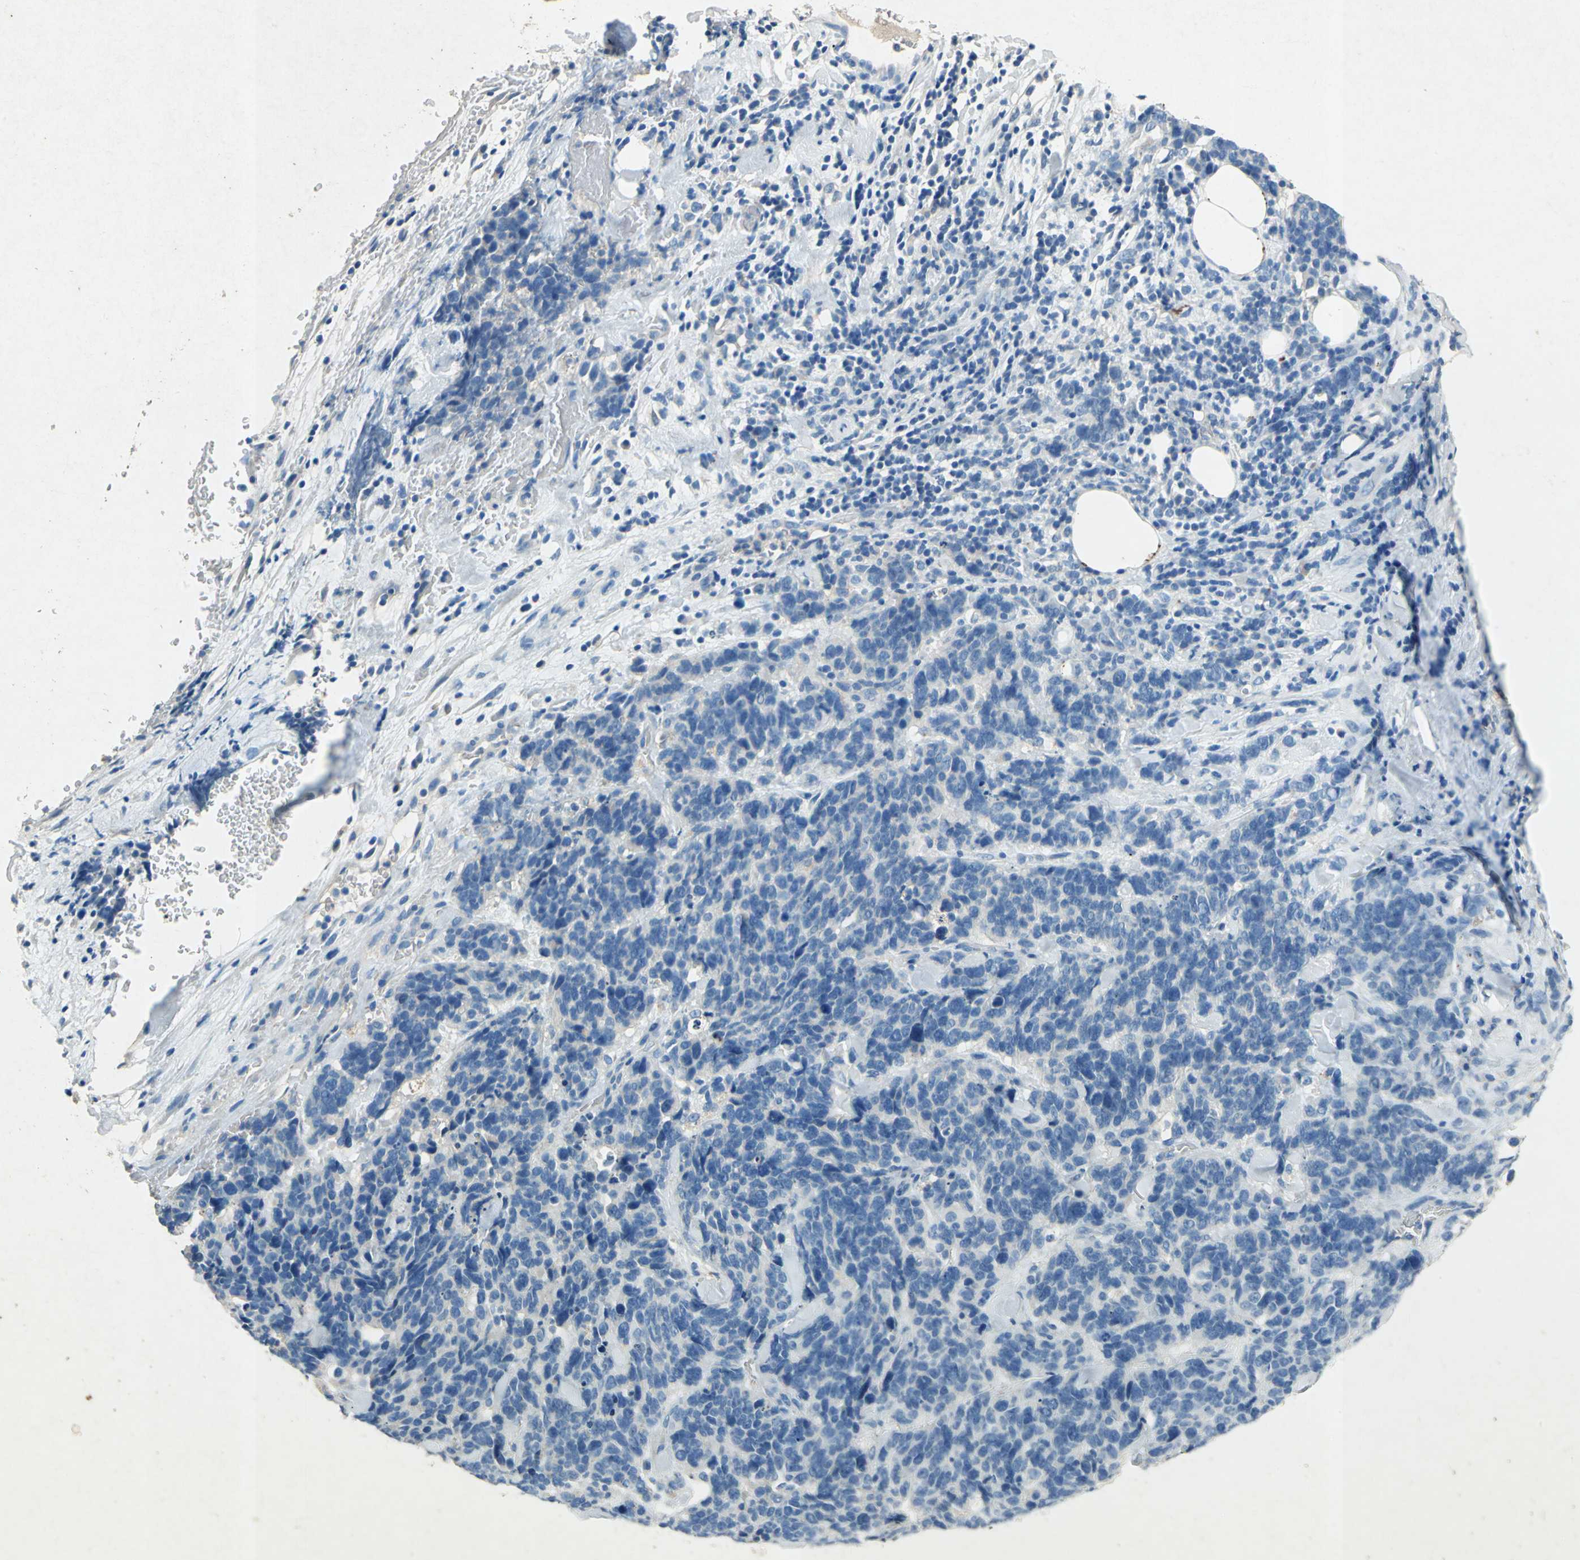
{"staining": {"intensity": "negative", "quantity": "none", "location": "none"}, "tissue": "lung cancer", "cell_type": "Tumor cells", "image_type": "cancer", "snomed": [{"axis": "morphology", "description": "Neoplasm, malignant, NOS"}, {"axis": "topography", "description": "Lung"}], "caption": "Photomicrograph shows no significant protein expression in tumor cells of neoplasm (malignant) (lung).", "gene": "ADAMTS5", "patient": {"sex": "female", "age": 58}}